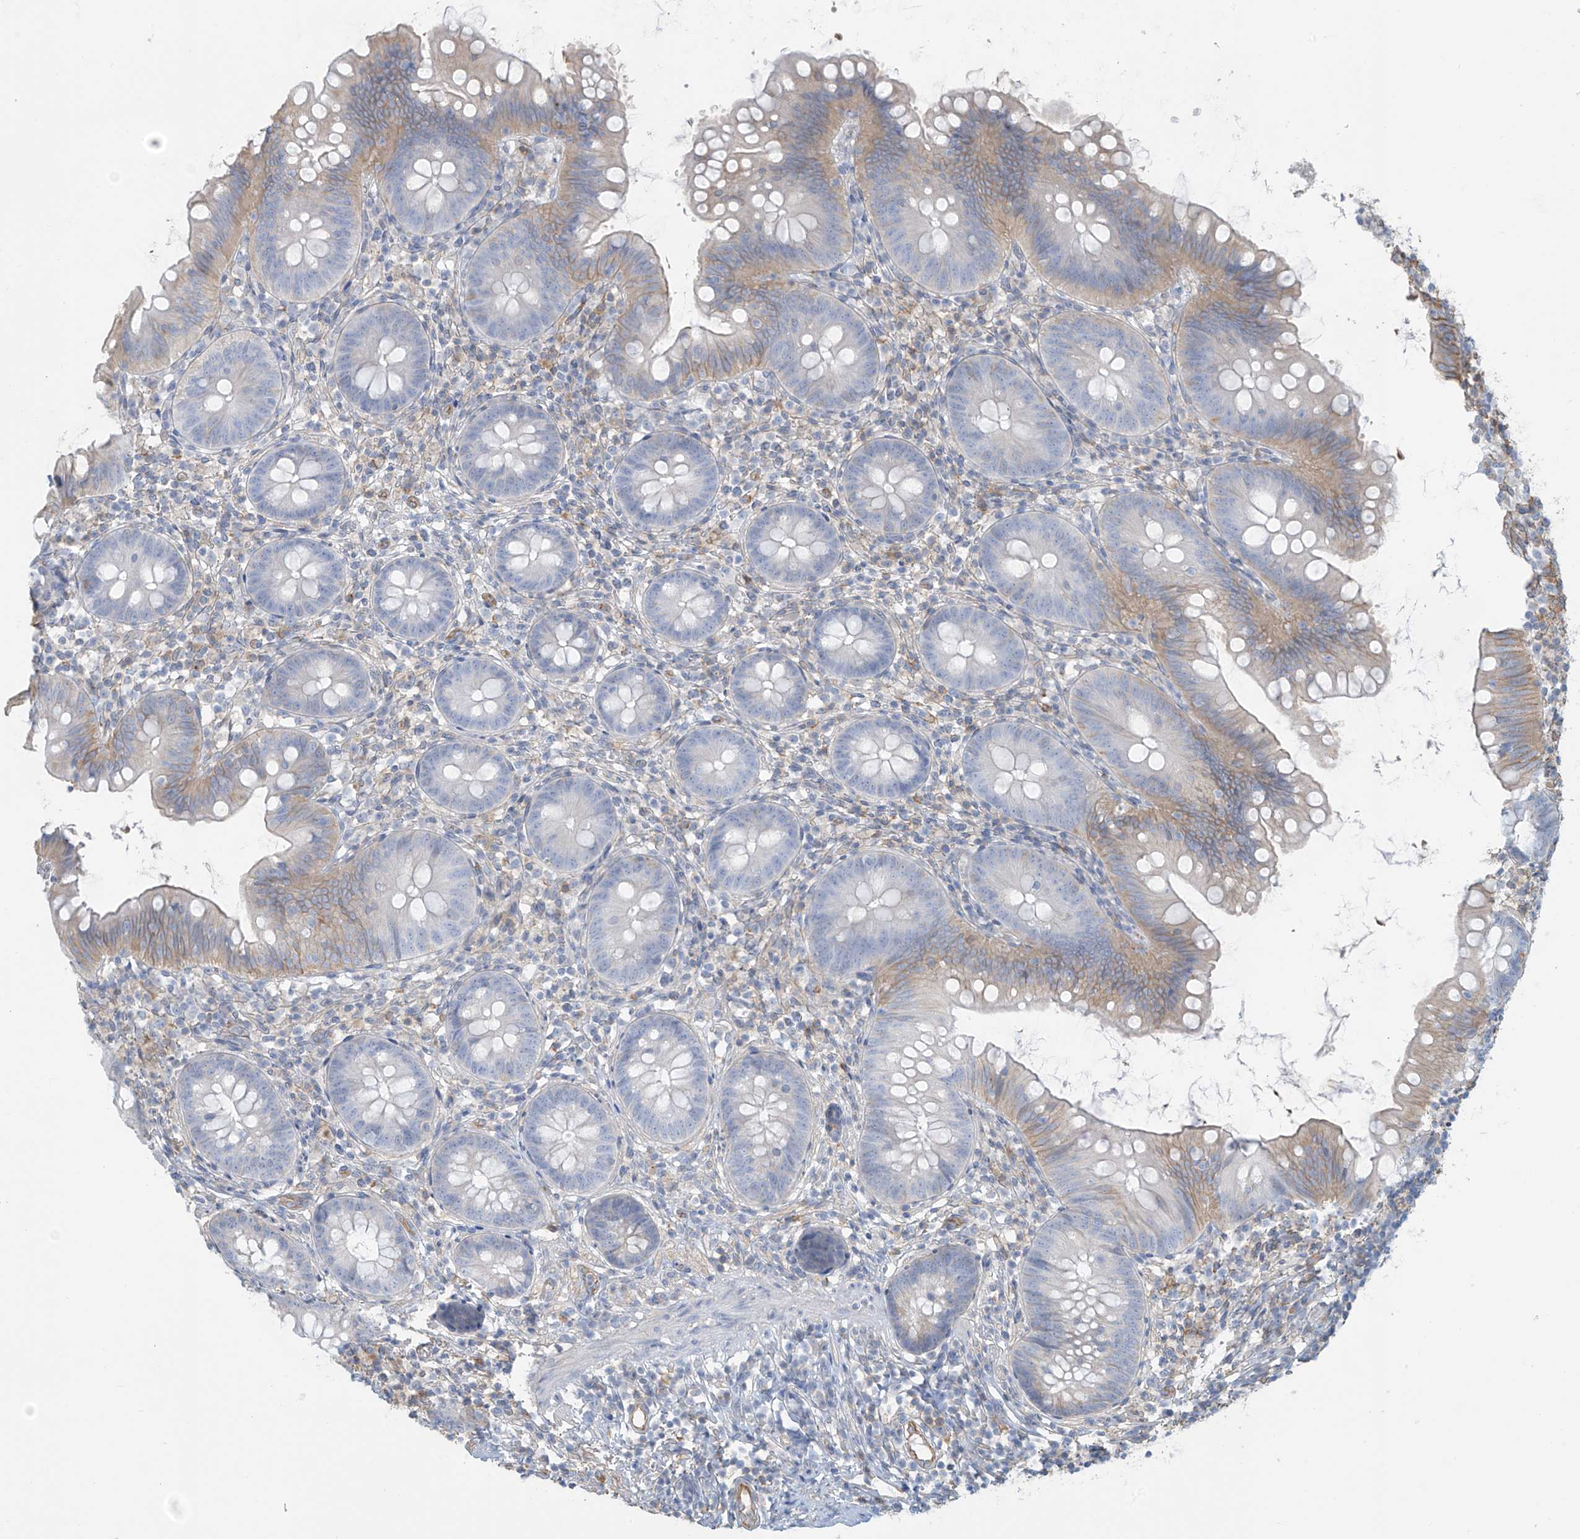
{"staining": {"intensity": "weak", "quantity": "25%-75%", "location": "cytoplasmic/membranous"}, "tissue": "appendix", "cell_type": "Glandular cells", "image_type": "normal", "snomed": [{"axis": "morphology", "description": "Normal tissue, NOS"}, {"axis": "topography", "description": "Appendix"}], "caption": "Unremarkable appendix displays weak cytoplasmic/membranous expression in about 25%-75% of glandular cells Nuclei are stained in blue..", "gene": "ZNF846", "patient": {"sex": "female", "age": 62}}